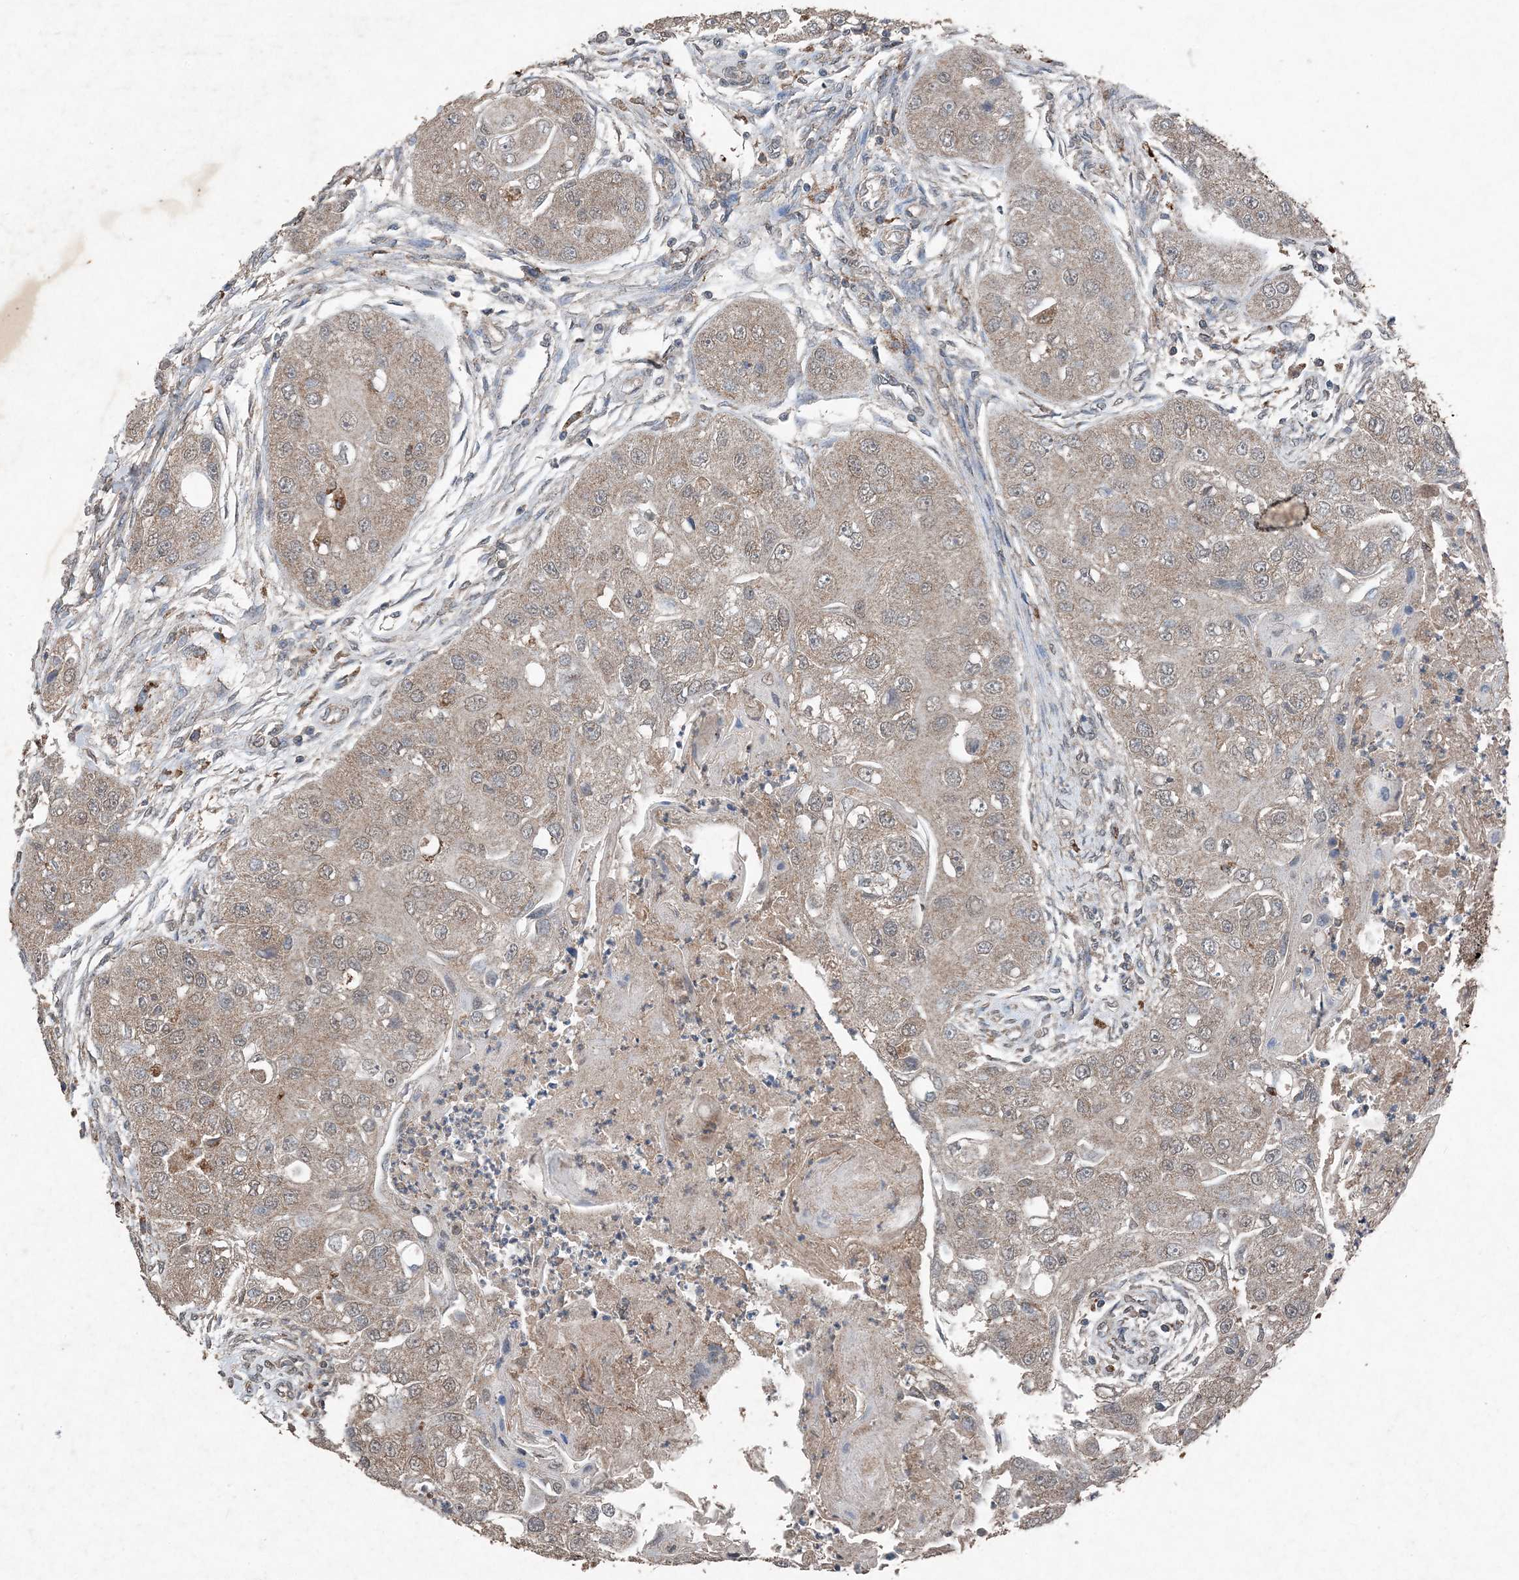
{"staining": {"intensity": "weak", "quantity": ">75%", "location": "cytoplasmic/membranous"}, "tissue": "head and neck cancer", "cell_type": "Tumor cells", "image_type": "cancer", "snomed": [{"axis": "morphology", "description": "Normal tissue, NOS"}, {"axis": "morphology", "description": "Squamous cell carcinoma, NOS"}, {"axis": "topography", "description": "Skeletal muscle"}, {"axis": "topography", "description": "Head-Neck"}], "caption": "High-magnification brightfield microscopy of head and neck cancer stained with DAB (3,3'-diaminobenzidine) (brown) and counterstained with hematoxylin (blue). tumor cells exhibit weak cytoplasmic/membranous staining is present in approximately>75% of cells.", "gene": "FCN3", "patient": {"sex": "male", "age": 51}}